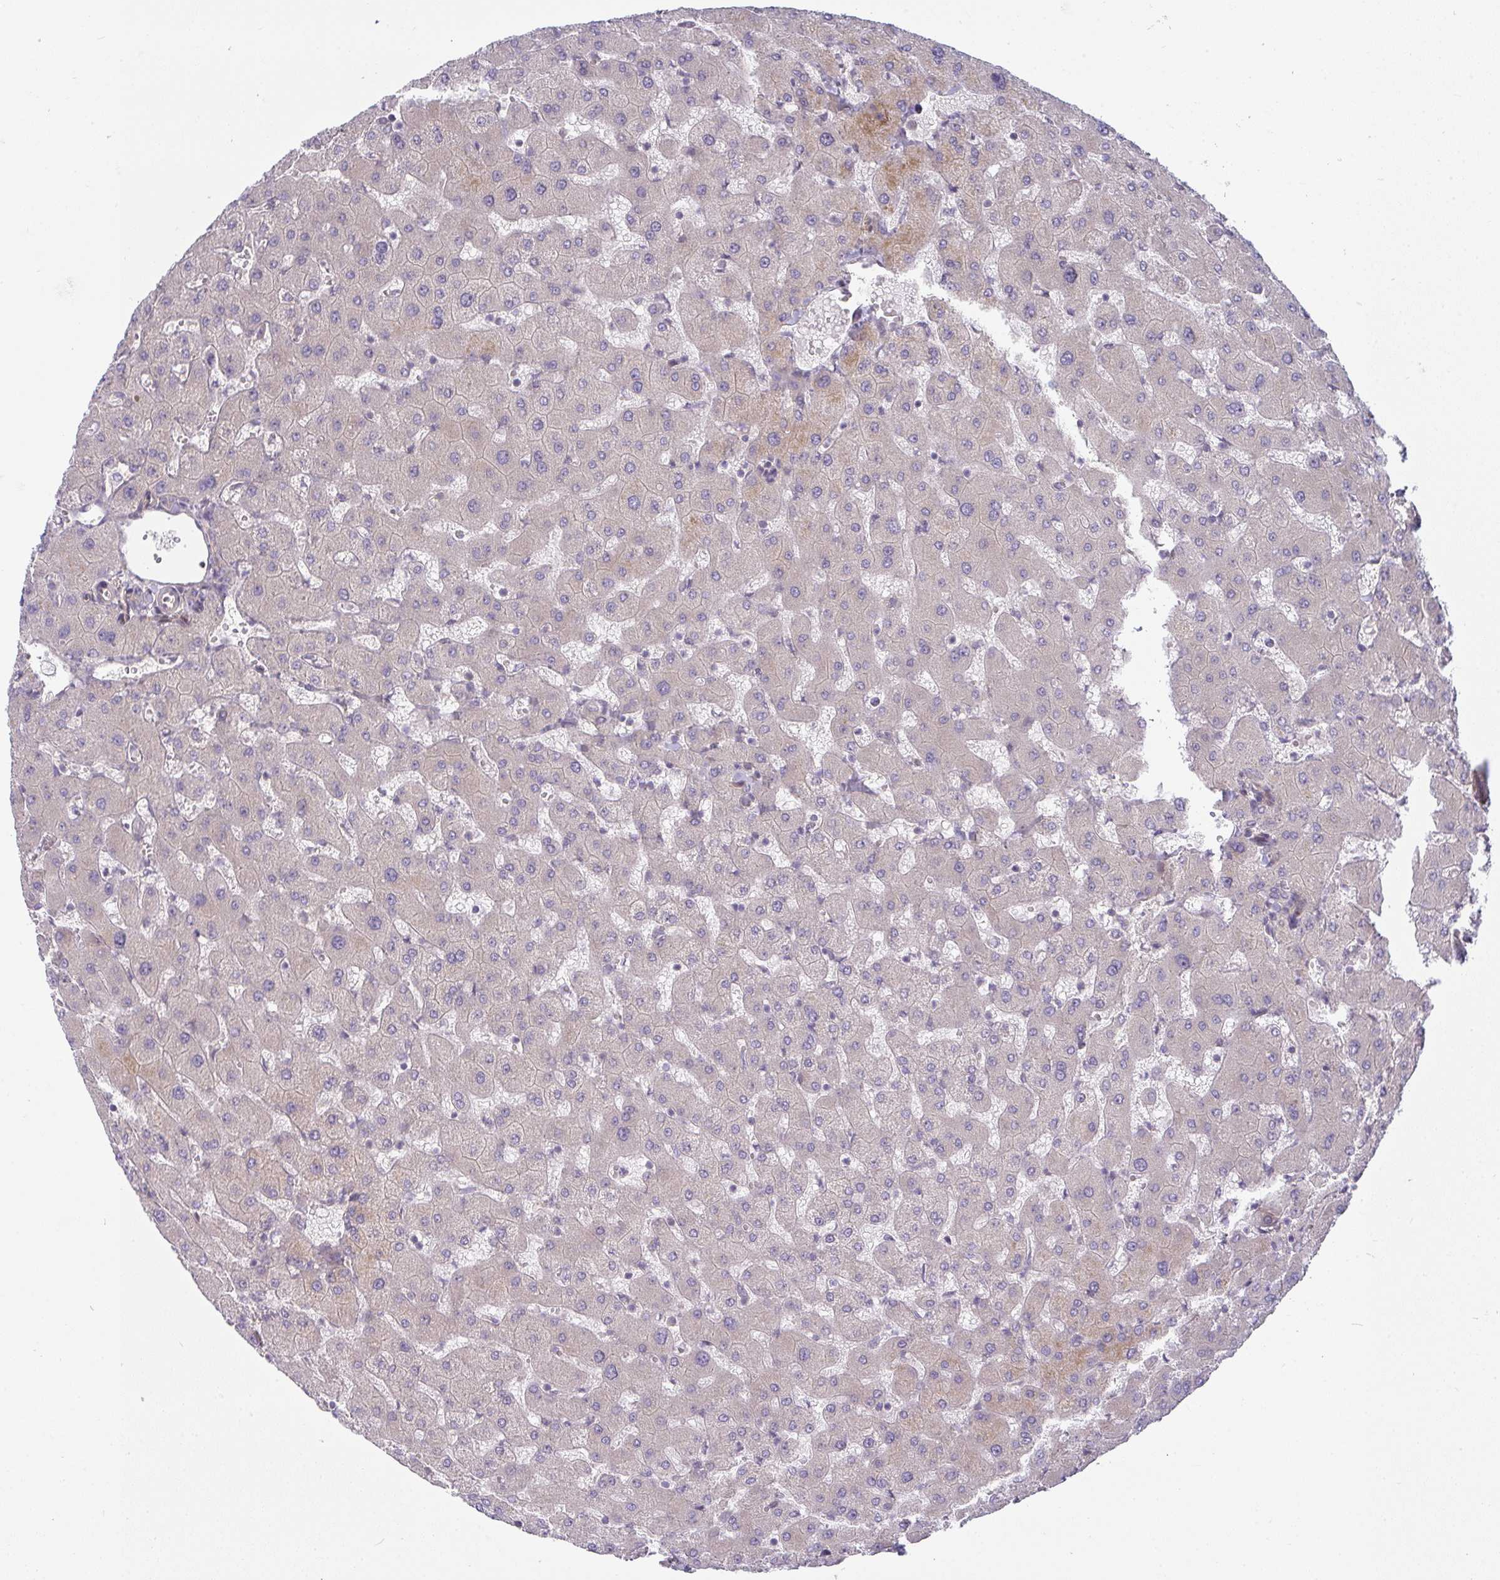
{"staining": {"intensity": "negative", "quantity": "none", "location": "none"}, "tissue": "liver", "cell_type": "Cholangiocytes", "image_type": "normal", "snomed": [{"axis": "morphology", "description": "Normal tissue, NOS"}, {"axis": "topography", "description": "Liver"}], "caption": "Protein analysis of normal liver displays no significant positivity in cholangiocytes.", "gene": "CASP9", "patient": {"sex": "female", "age": 63}}